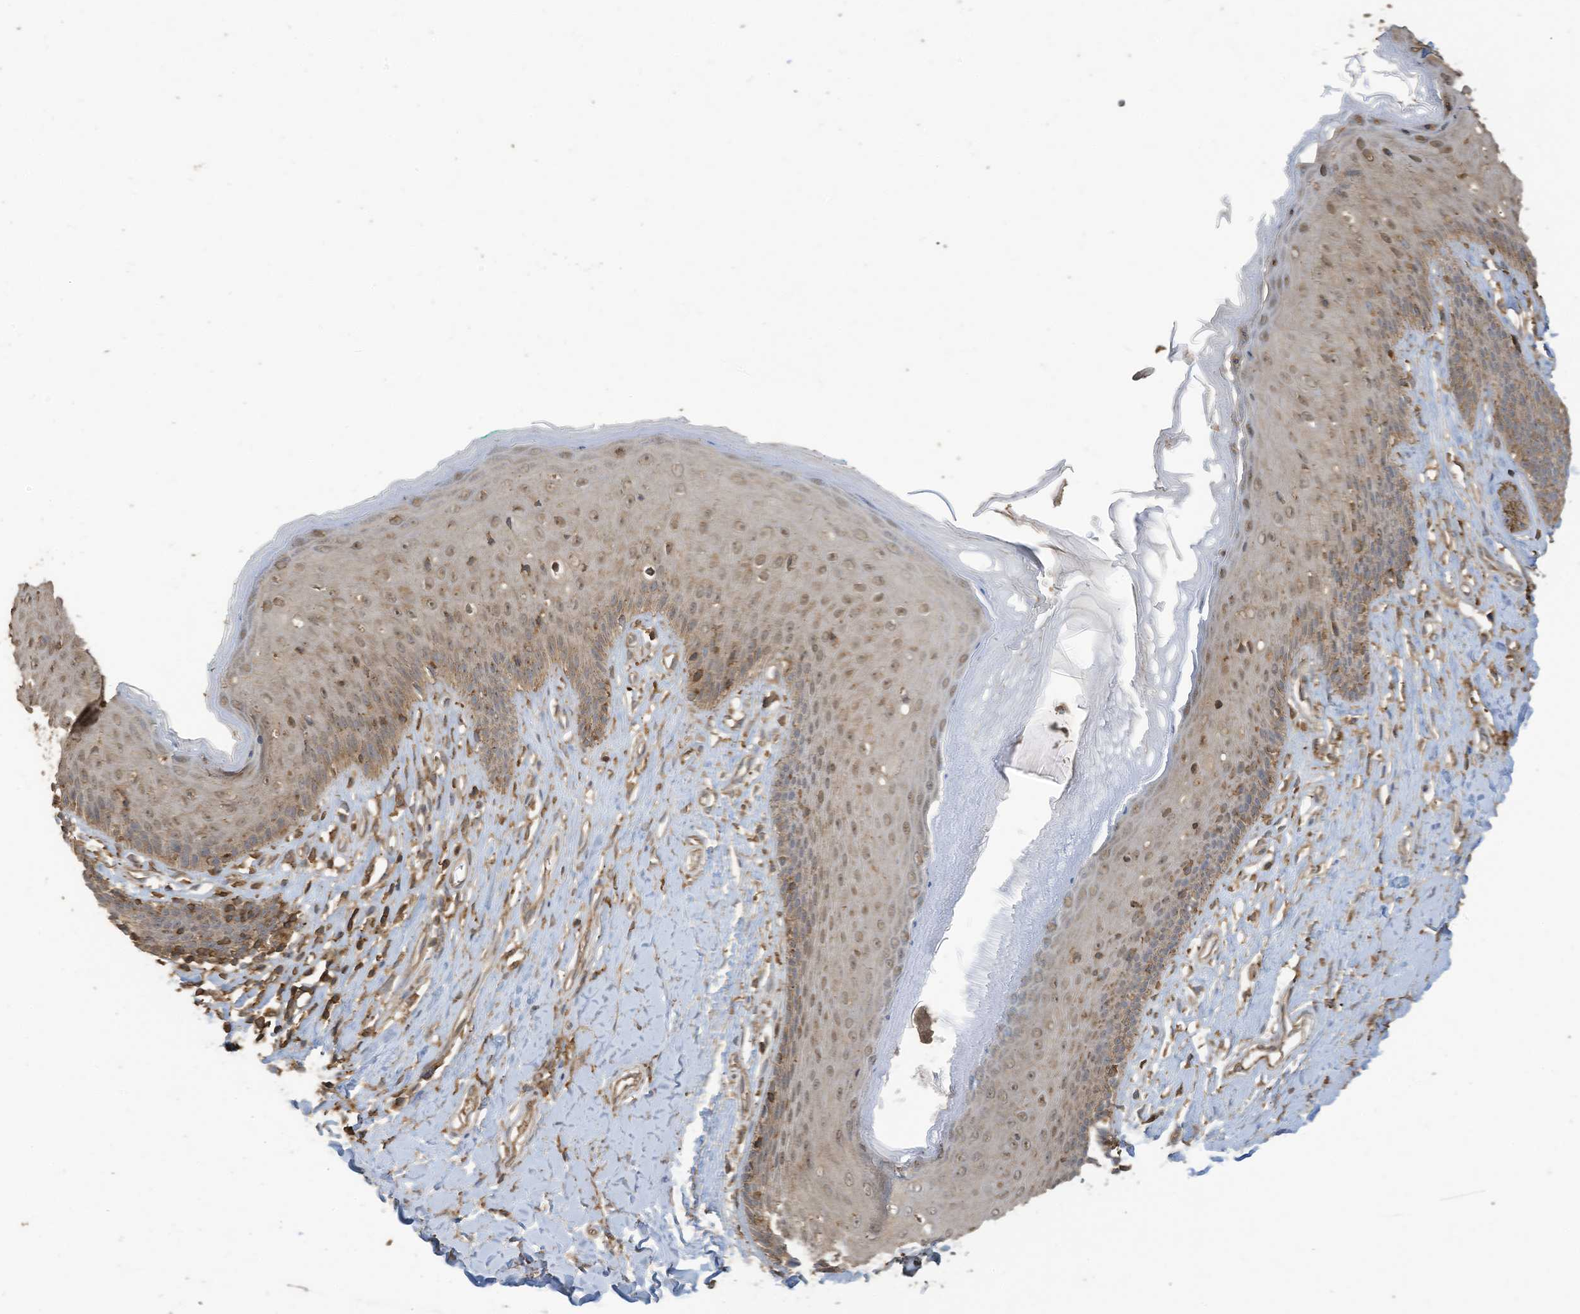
{"staining": {"intensity": "weak", "quantity": "25%-75%", "location": "cytoplasmic/membranous"}, "tissue": "skin", "cell_type": "Epidermal cells", "image_type": "normal", "snomed": [{"axis": "morphology", "description": "Normal tissue, NOS"}, {"axis": "morphology", "description": "Squamous cell carcinoma, NOS"}, {"axis": "topography", "description": "Vulva"}], "caption": "The histopathology image exhibits staining of normal skin, revealing weak cytoplasmic/membranous protein expression (brown color) within epidermal cells.", "gene": "COX10", "patient": {"sex": "female", "age": 85}}